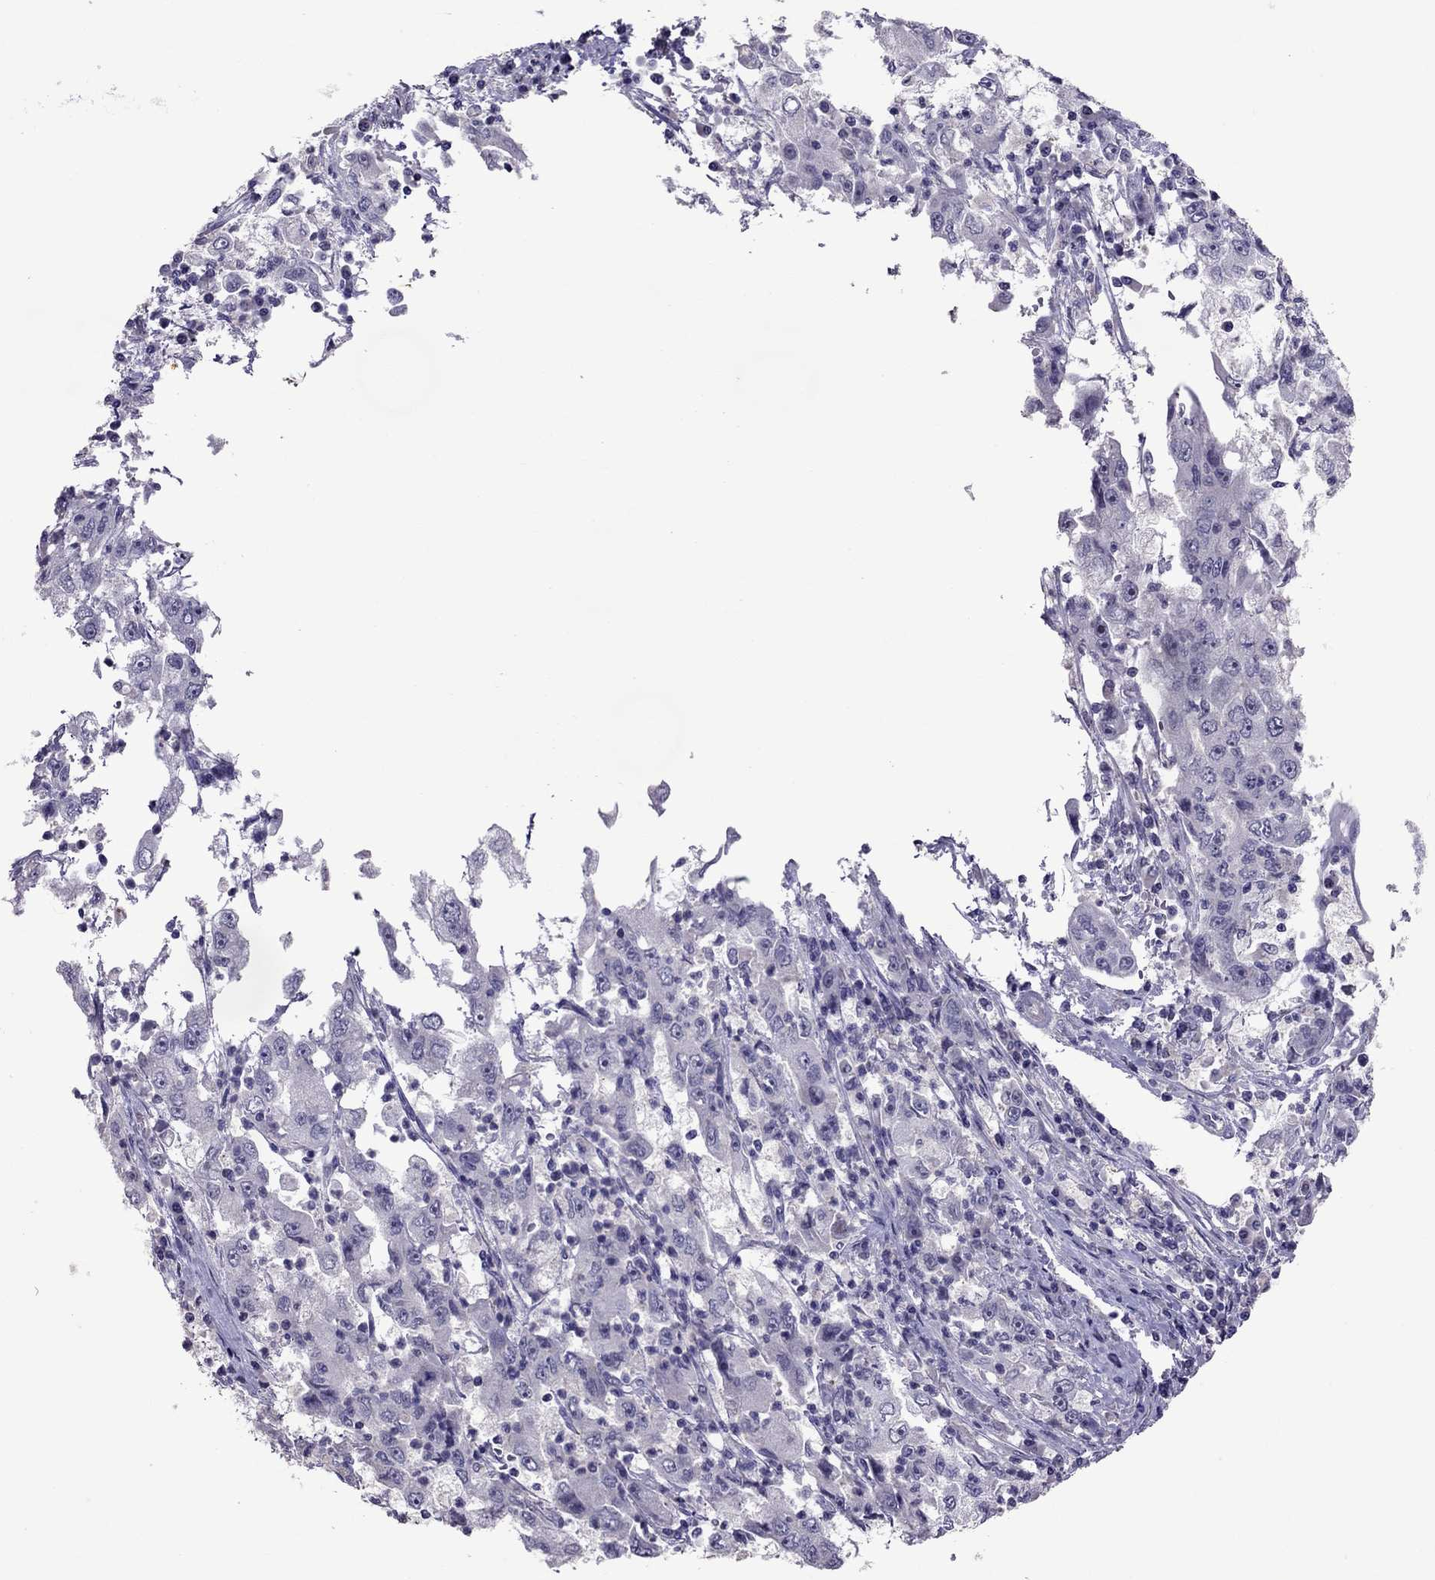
{"staining": {"intensity": "negative", "quantity": "none", "location": "none"}, "tissue": "cervical cancer", "cell_type": "Tumor cells", "image_type": "cancer", "snomed": [{"axis": "morphology", "description": "Squamous cell carcinoma, NOS"}, {"axis": "topography", "description": "Cervix"}], "caption": "Human cervical cancer (squamous cell carcinoma) stained for a protein using IHC demonstrates no staining in tumor cells.", "gene": "LRRC46", "patient": {"sex": "female", "age": 36}}